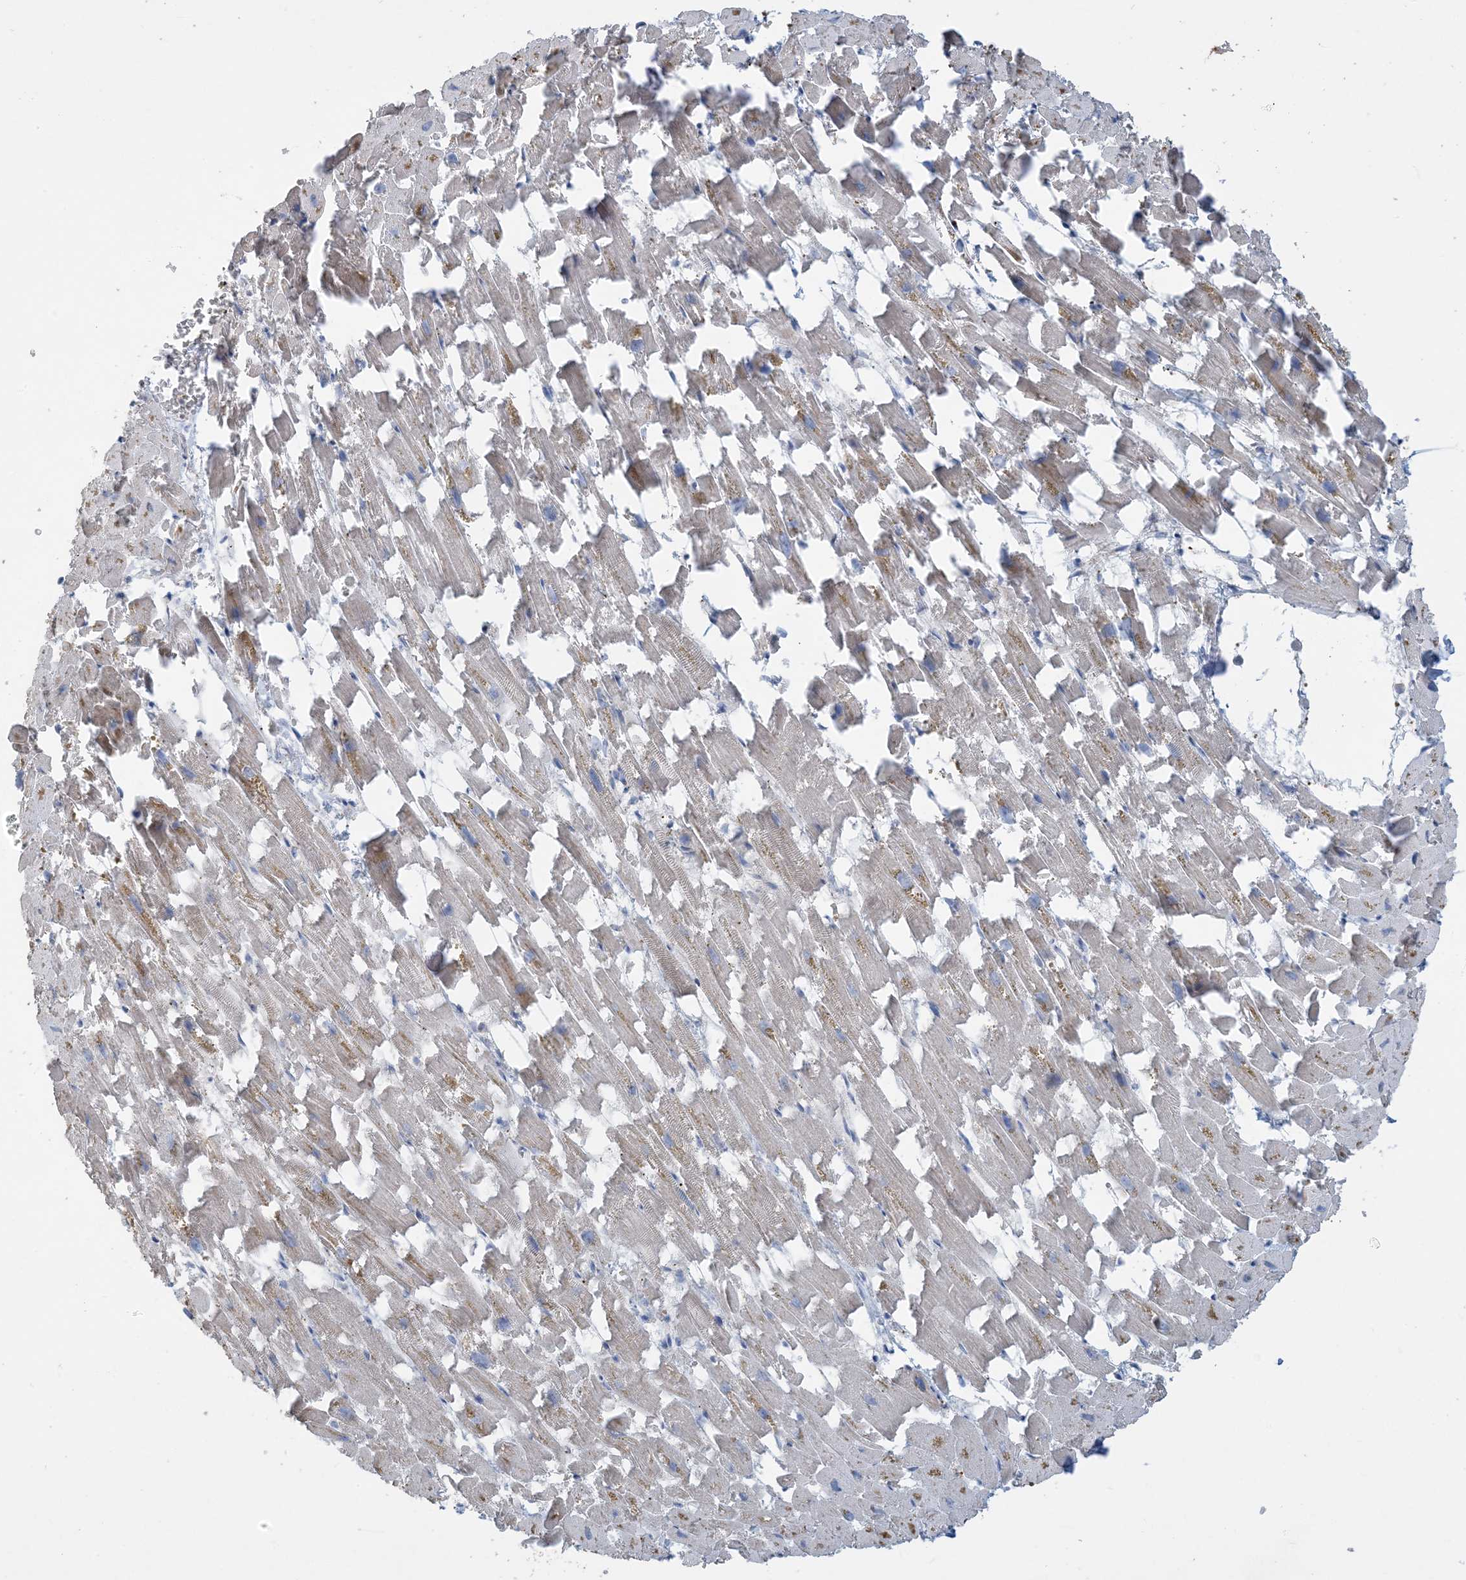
{"staining": {"intensity": "weak", "quantity": "<25%", "location": "cytoplasmic/membranous"}, "tissue": "heart muscle", "cell_type": "Cardiomyocytes", "image_type": "normal", "snomed": [{"axis": "morphology", "description": "Normal tissue, NOS"}, {"axis": "topography", "description": "Heart"}], "caption": "Unremarkable heart muscle was stained to show a protein in brown. There is no significant expression in cardiomyocytes.", "gene": "ECHDC1", "patient": {"sex": "female", "age": 64}}